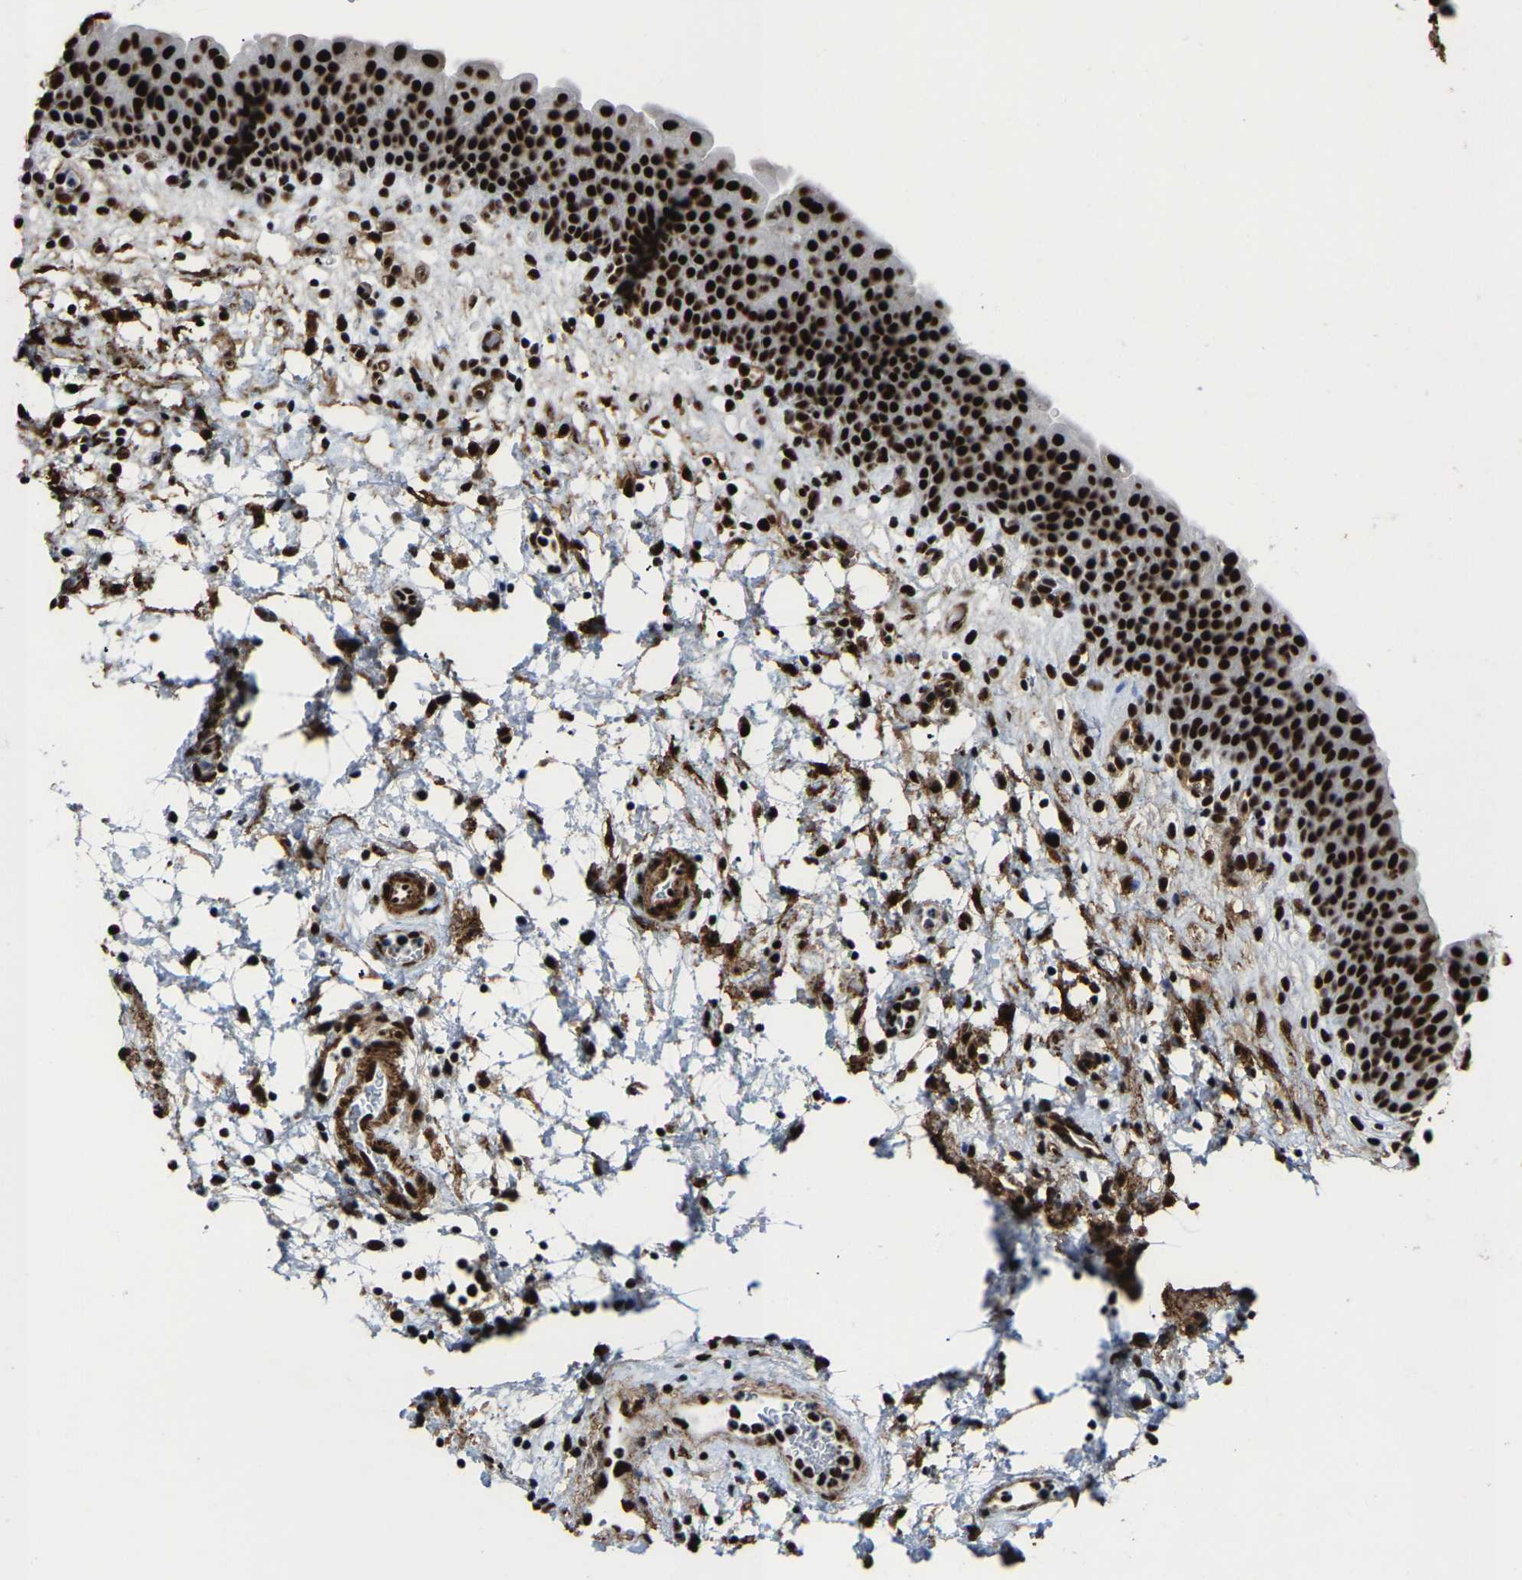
{"staining": {"intensity": "strong", "quantity": ">75%", "location": "nuclear"}, "tissue": "urinary bladder", "cell_type": "Urothelial cells", "image_type": "normal", "snomed": [{"axis": "morphology", "description": "Normal tissue, NOS"}, {"axis": "topography", "description": "Urinary bladder"}], "caption": "Immunohistochemistry (IHC) photomicrograph of normal urinary bladder: human urinary bladder stained using immunohistochemistry displays high levels of strong protein expression localized specifically in the nuclear of urothelial cells, appearing as a nuclear brown color.", "gene": "DDX5", "patient": {"sex": "male", "age": 37}}